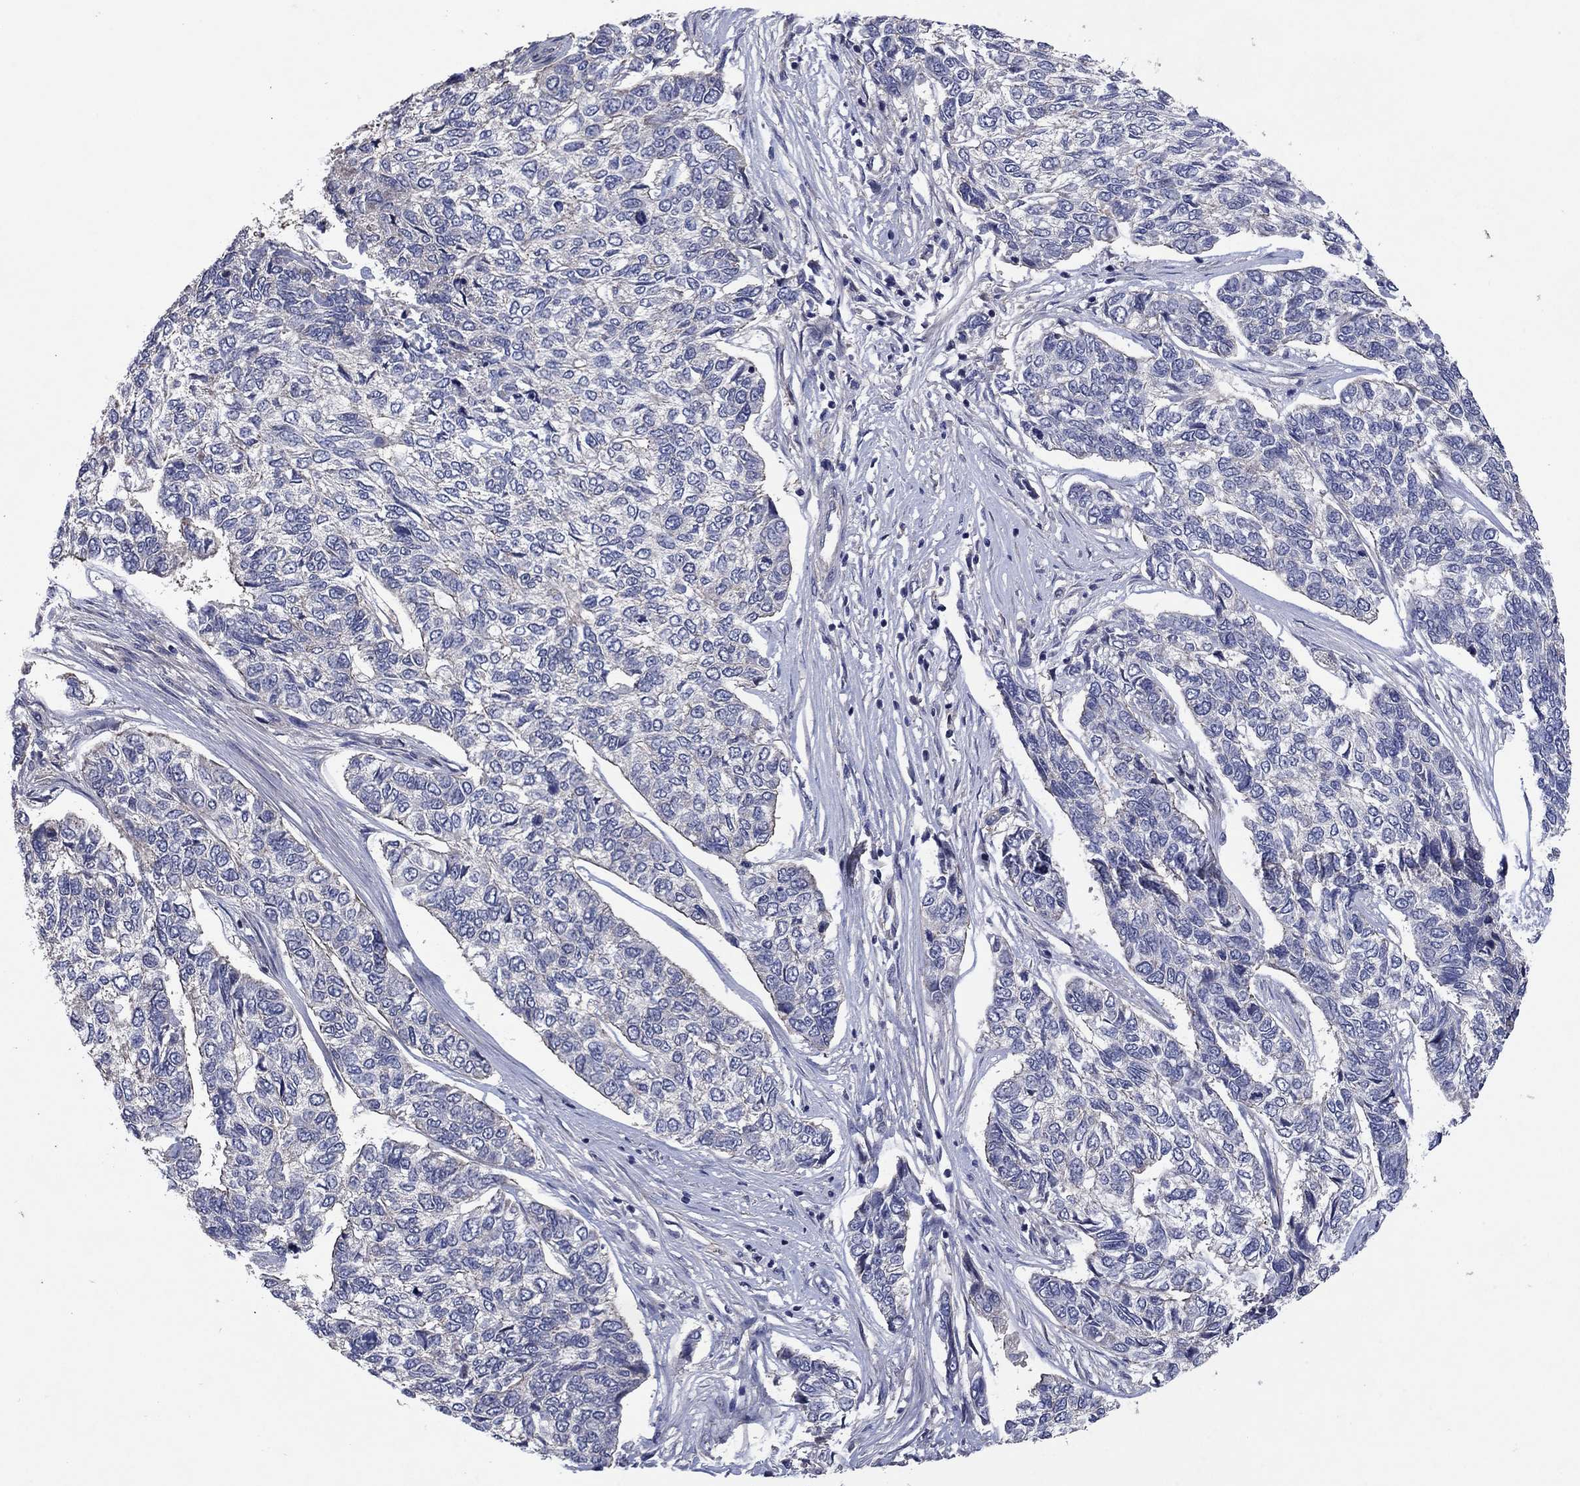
{"staining": {"intensity": "negative", "quantity": "none", "location": "none"}, "tissue": "skin cancer", "cell_type": "Tumor cells", "image_type": "cancer", "snomed": [{"axis": "morphology", "description": "Basal cell carcinoma"}, {"axis": "topography", "description": "Skin"}], "caption": "High magnification brightfield microscopy of skin cancer (basal cell carcinoma) stained with DAB (brown) and counterstained with hematoxylin (blue): tumor cells show no significant positivity.", "gene": "MSRB1", "patient": {"sex": "female", "age": 65}}